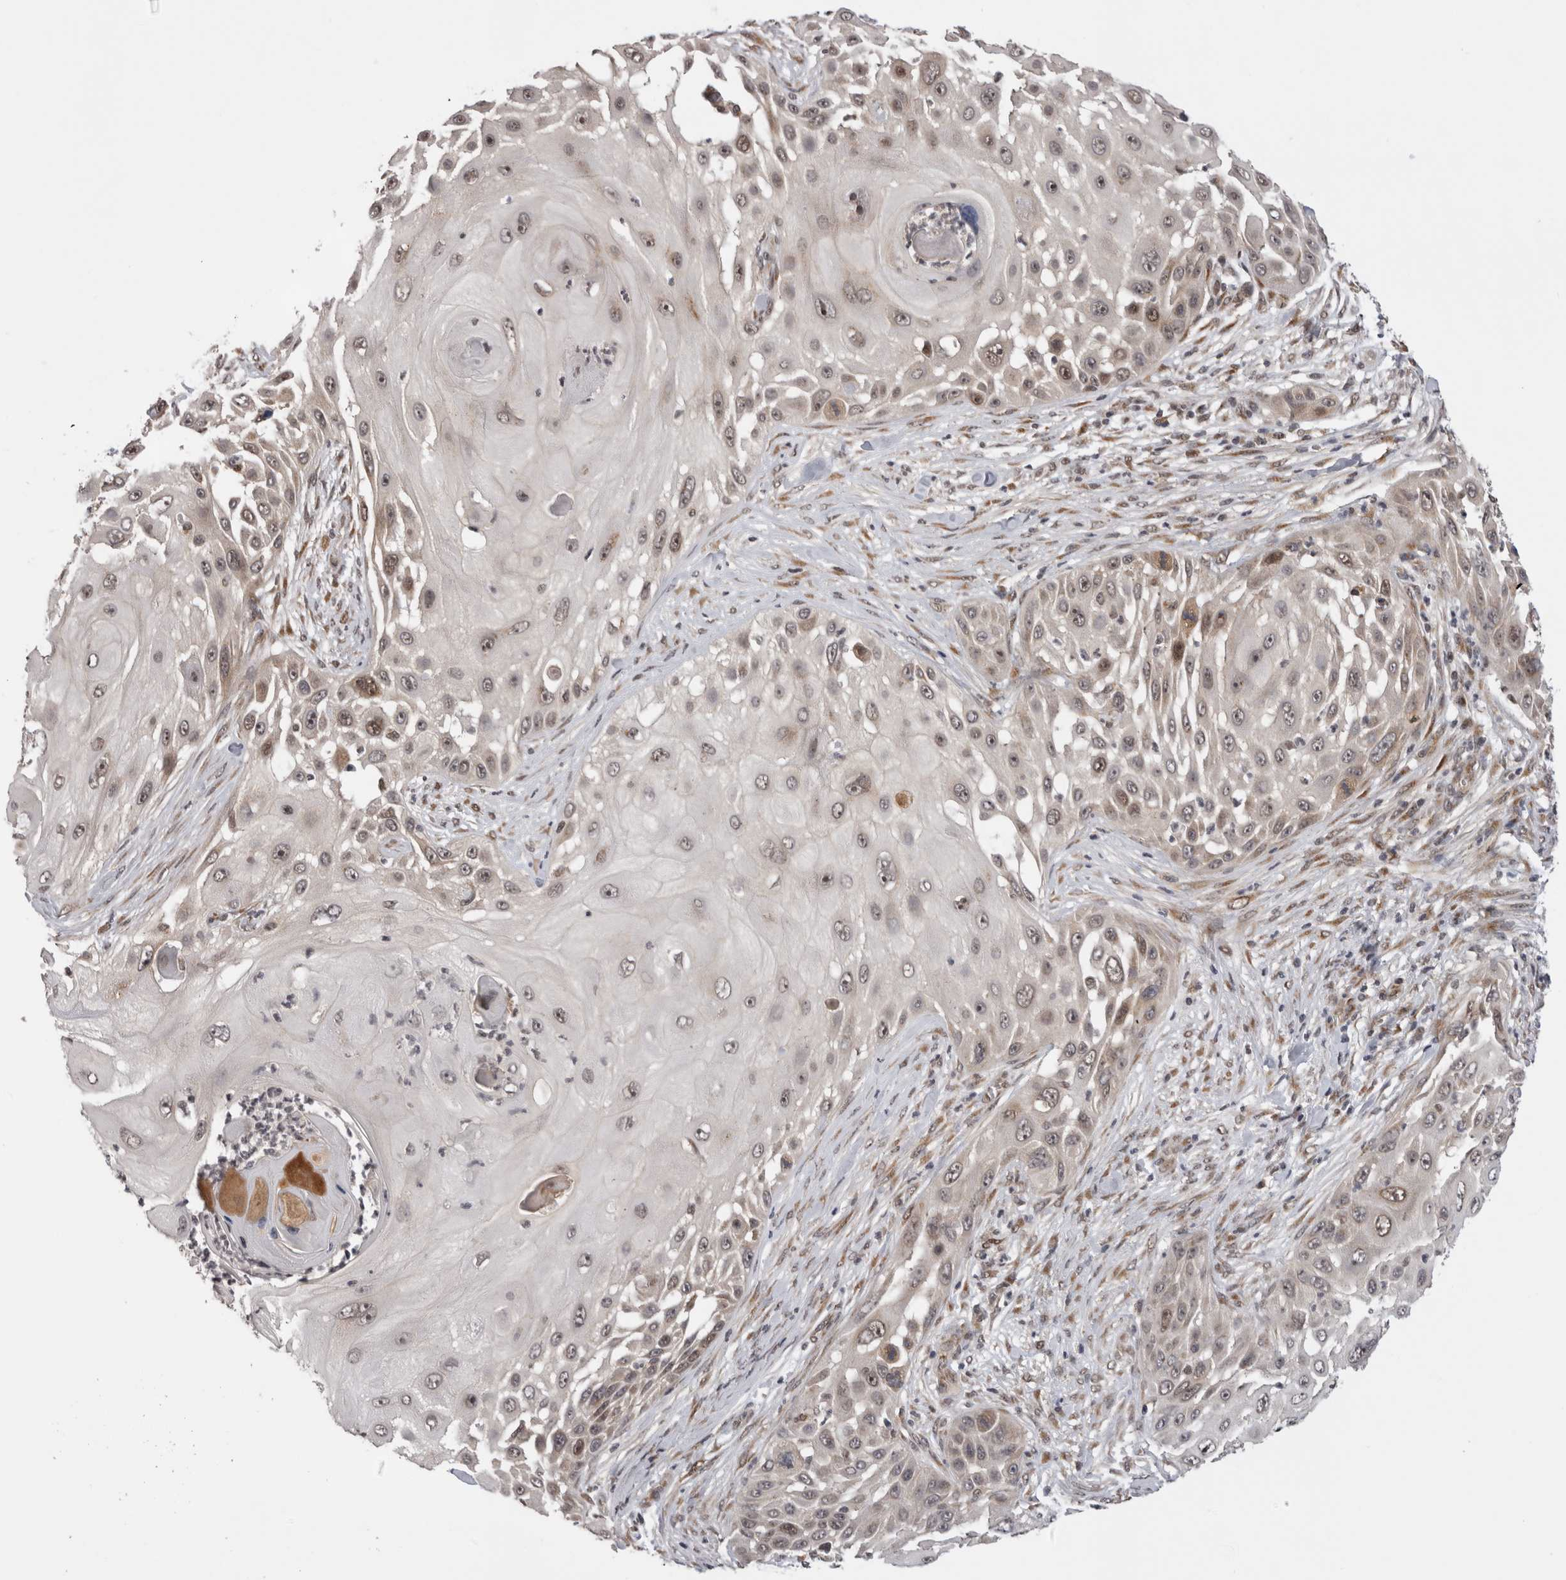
{"staining": {"intensity": "weak", "quantity": "25%-75%", "location": "nuclear"}, "tissue": "skin cancer", "cell_type": "Tumor cells", "image_type": "cancer", "snomed": [{"axis": "morphology", "description": "Squamous cell carcinoma, NOS"}, {"axis": "topography", "description": "Skin"}], "caption": "Immunohistochemical staining of human skin squamous cell carcinoma reveals weak nuclear protein expression in approximately 25%-75% of tumor cells. (brown staining indicates protein expression, while blue staining denotes nuclei).", "gene": "TMEM65", "patient": {"sex": "female", "age": 44}}